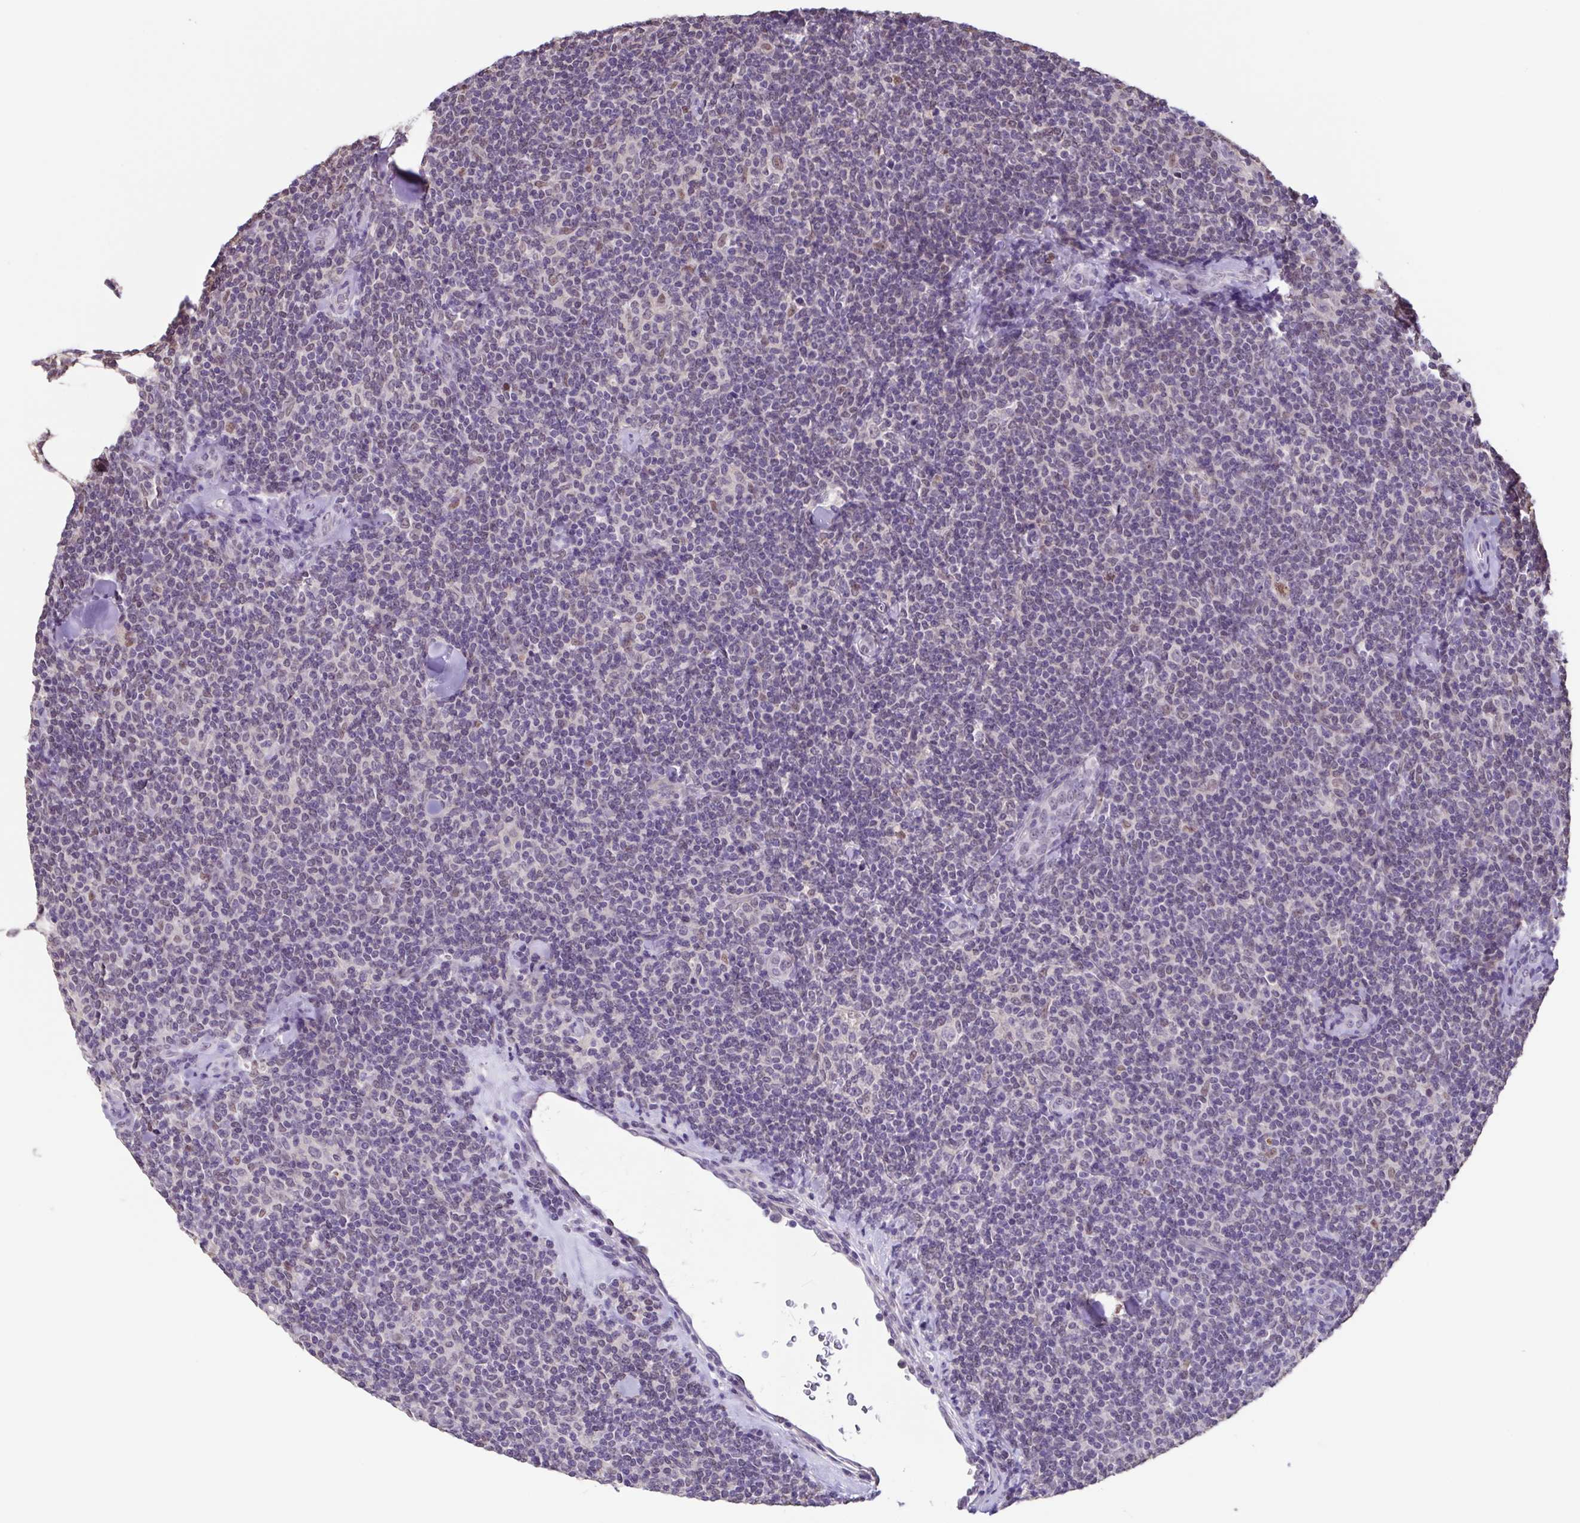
{"staining": {"intensity": "negative", "quantity": "none", "location": "none"}, "tissue": "lymphoma", "cell_type": "Tumor cells", "image_type": "cancer", "snomed": [{"axis": "morphology", "description": "Malignant lymphoma, non-Hodgkin's type, Low grade"}, {"axis": "topography", "description": "Lymph node"}], "caption": "Malignant lymphoma, non-Hodgkin's type (low-grade) stained for a protein using immunohistochemistry shows no positivity tumor cells.", "gene": "ACTRT3", "patient": {"sex": "female", "age": 56}}